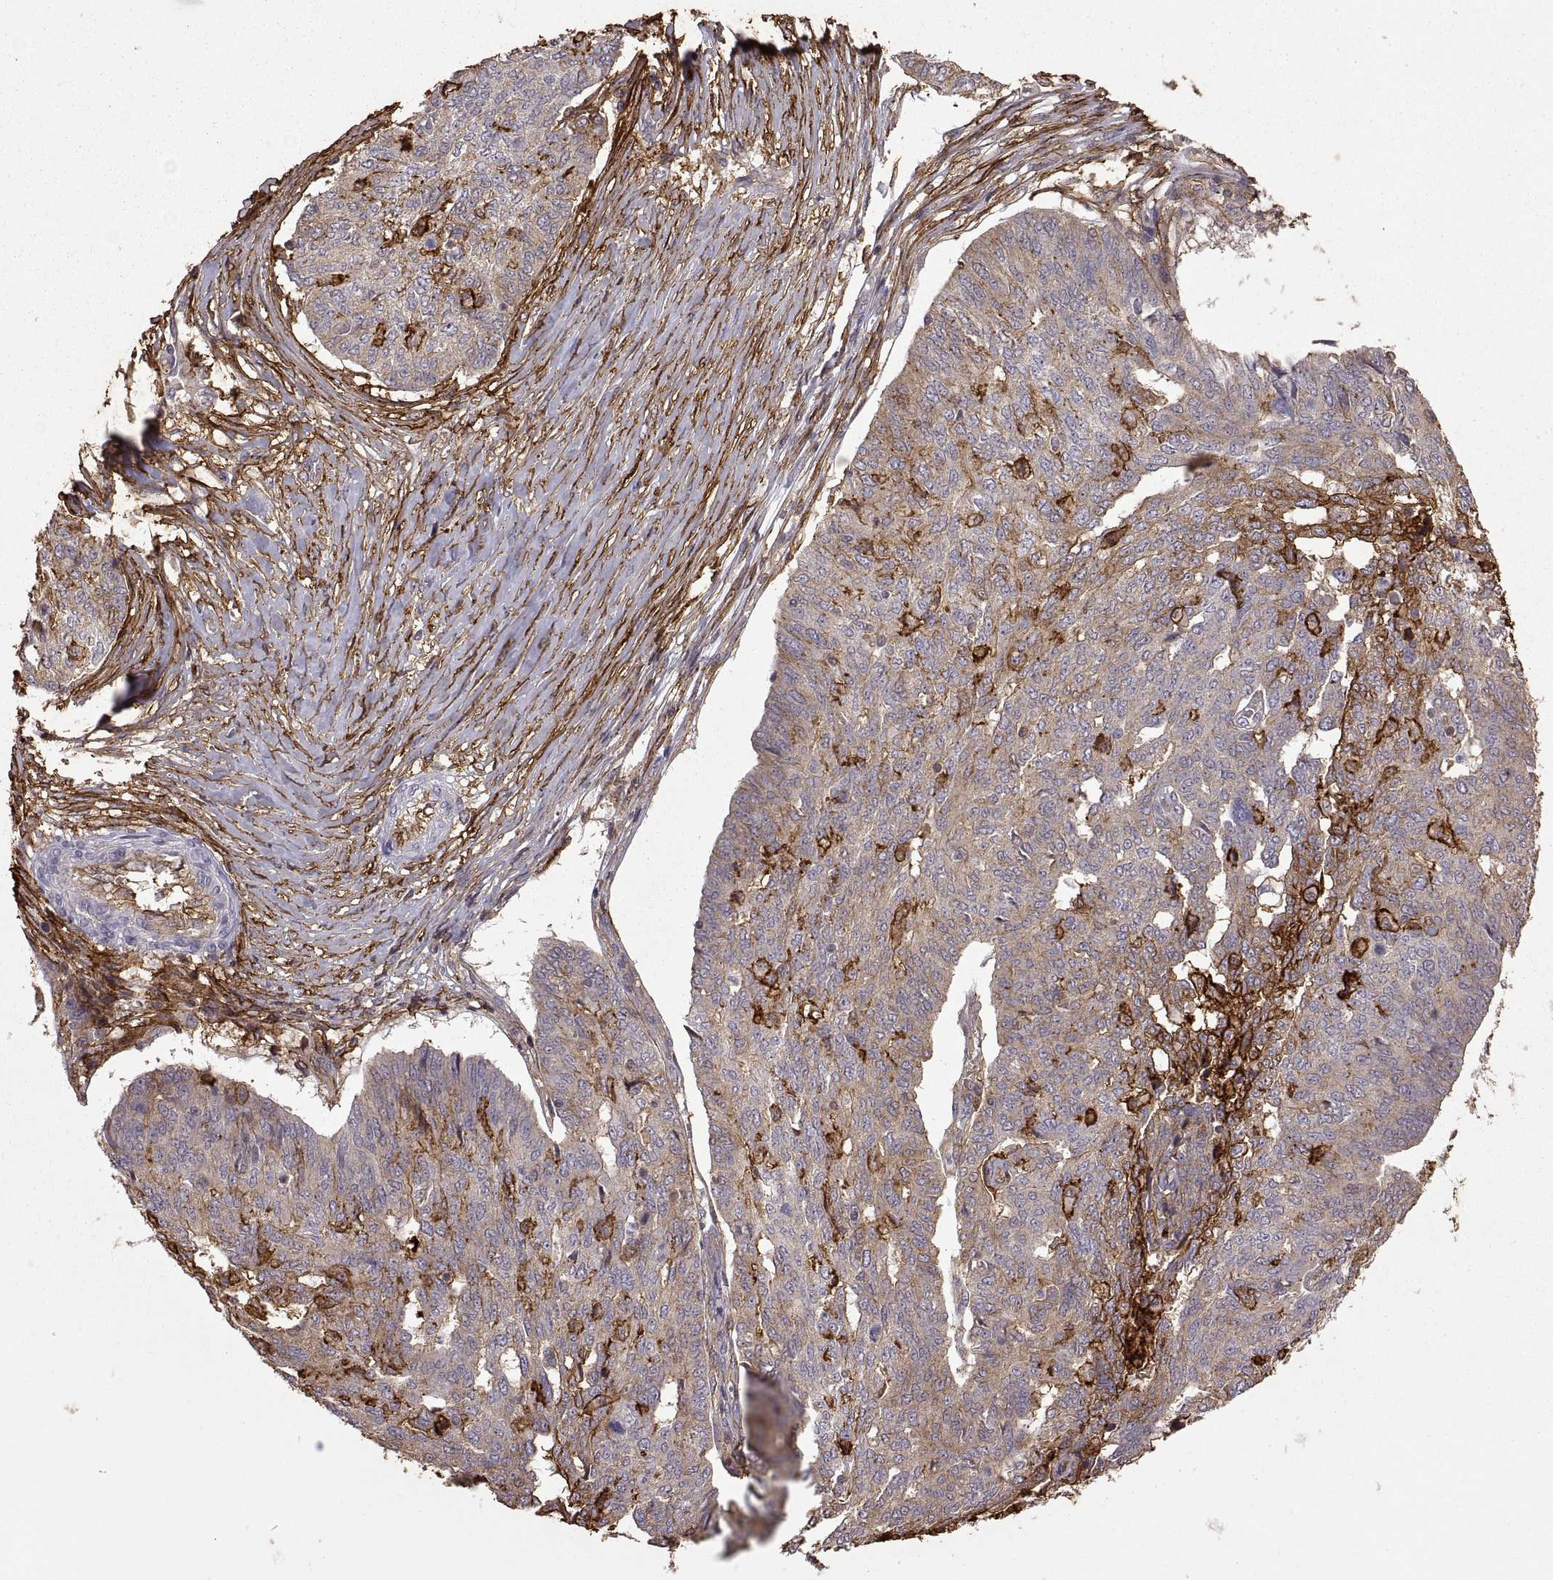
{"staining": {"intensity": "strong", "quantity": "<25%", "location": "cytoplasmic/membranous"}, "tissue": "ovarian cancer", "cell_type": "Tumor cells", "image_type": "cancer", "snomed": [{"axis": "morphology", "description": "Cystadenocarcinoma, serous, NOS"}, {"axis": "topography", "description": "Ovary"}], "caption": "Strong cytoplasmic/membranous protein expression is seen in about <25% of tumor cells in ovarian cancer.", "gene": "S100A10", "patient": {"sex": "female", "age": 67}}